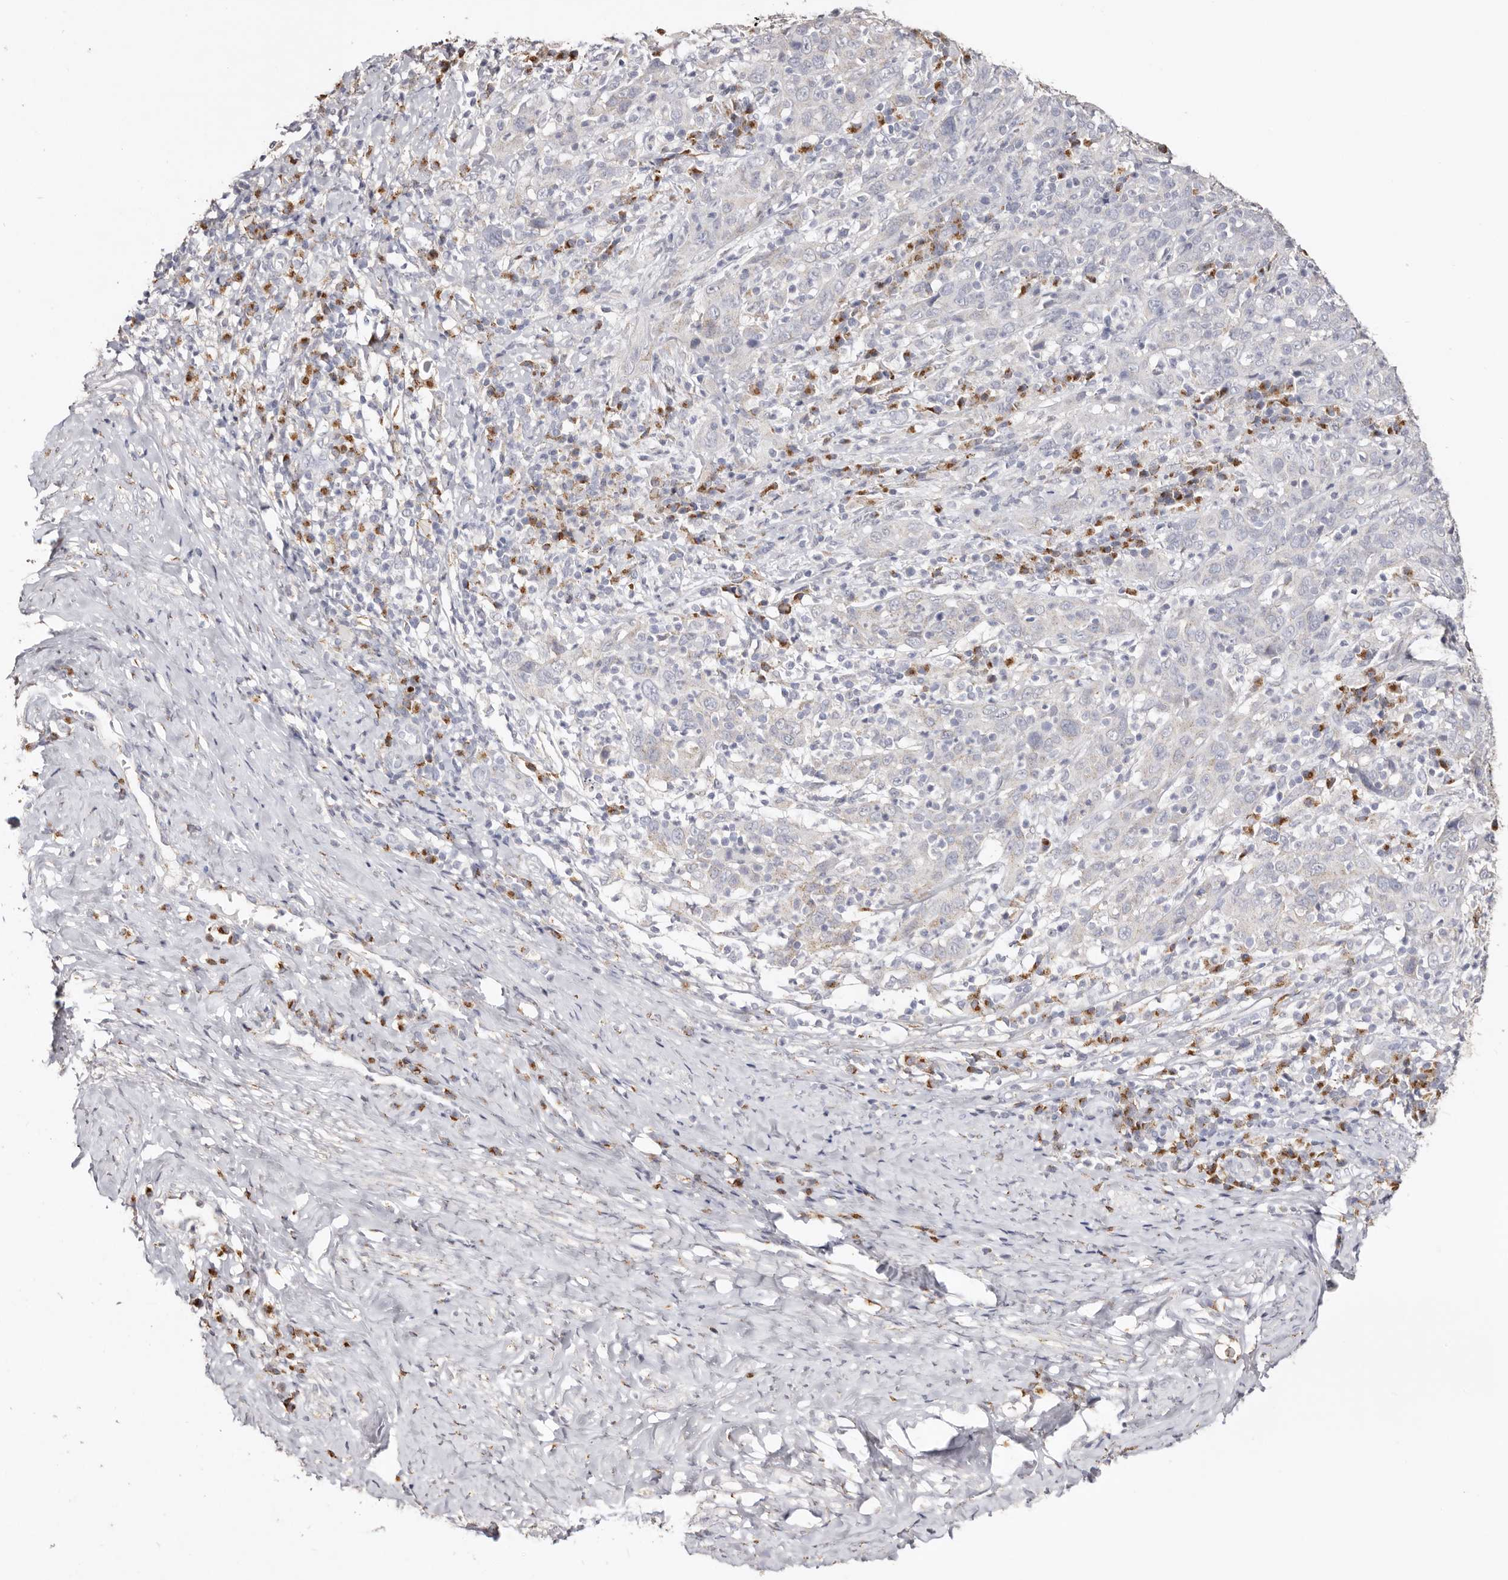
{"staining": {"intensity": "negative", "quantity": "none", "location": "none"}, "tissue": "cervical cancer", "cell_type": "Tumor cells", "image_type": "cancer", "snomed": [{"axis": "morphology", "description": "Squamous cell carcinoma, NOS"}, {"axis": "topography", "description": "Cervix"}], "caption": "Human cervical squamous cell carcinoma stained for a protein using immunohistochemistry displays no positivity in tumor cells.", "gene": "LGALS7B", "patient": {"sex": "female", "age": 46}}